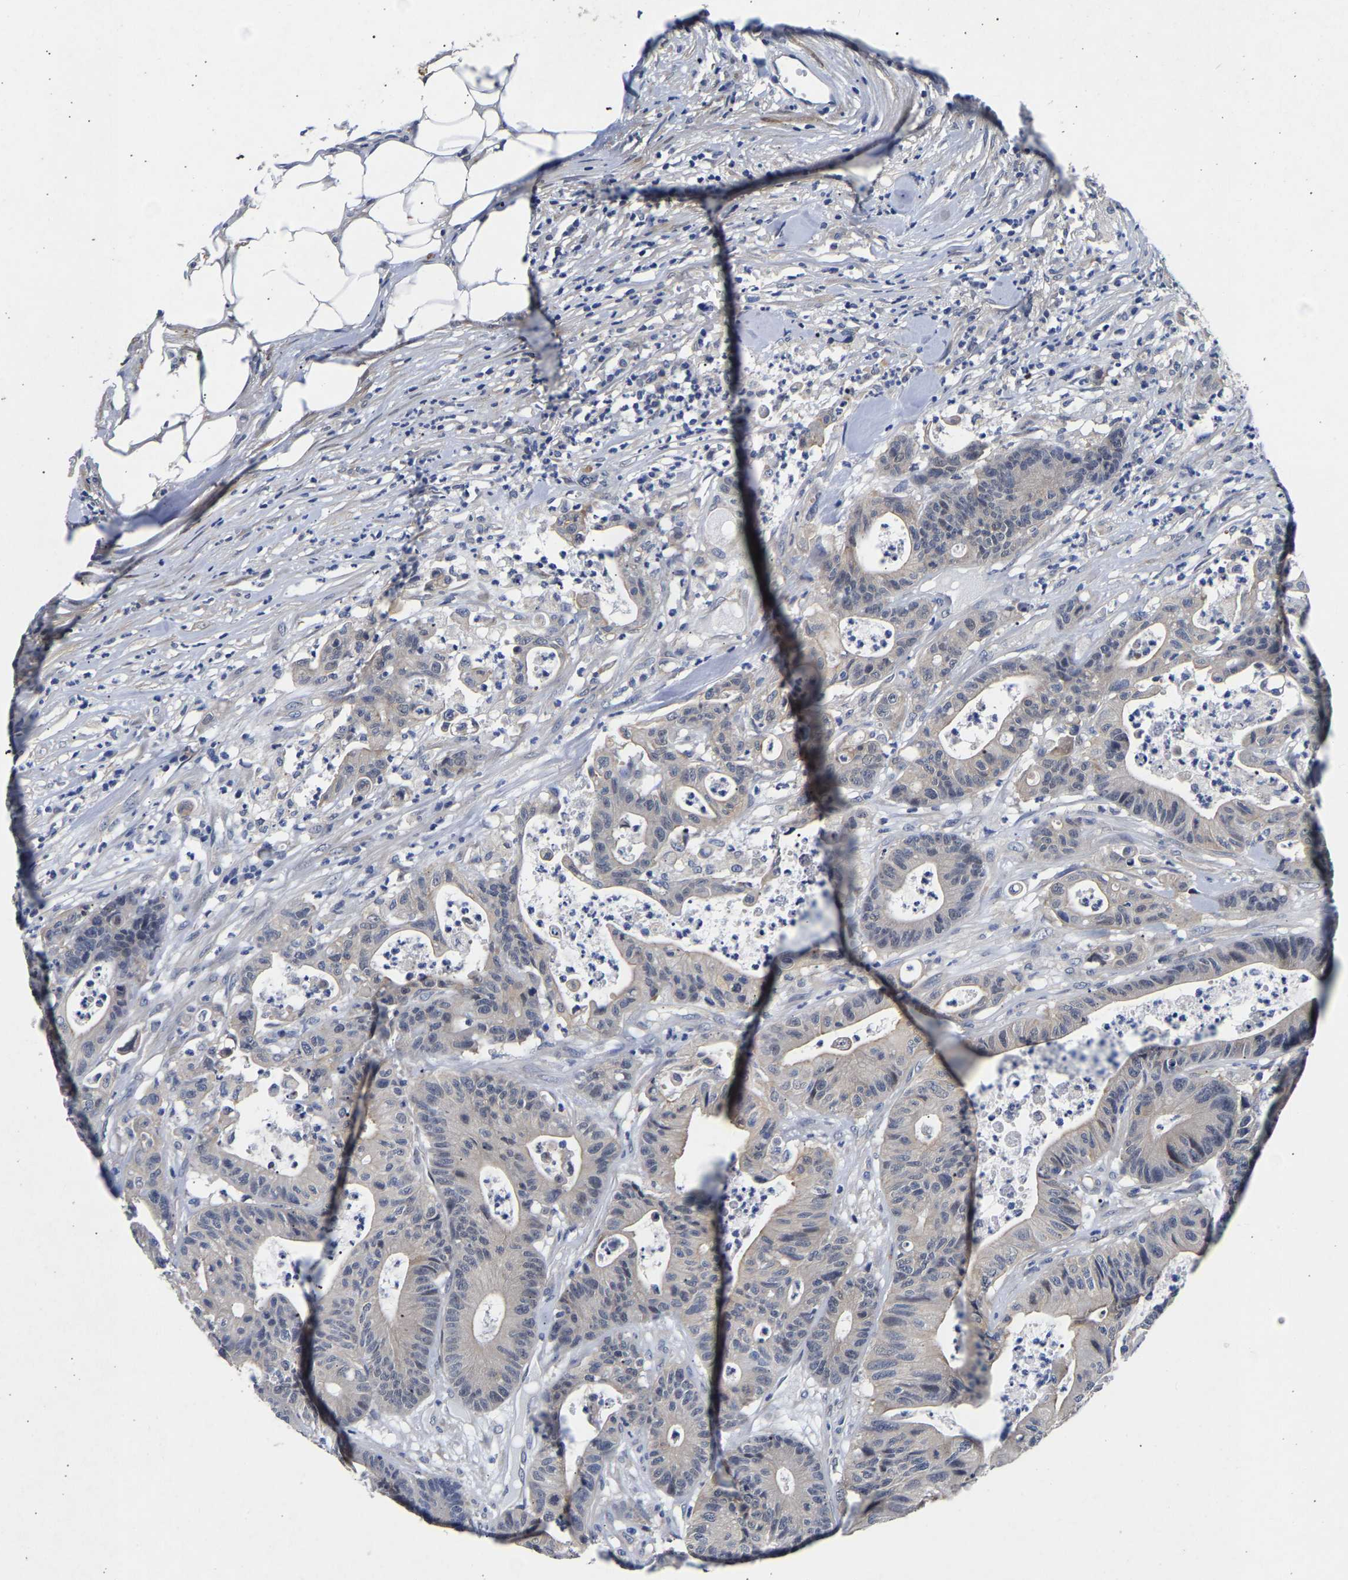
{"staining": {"intensity": "negative", "quantity": "none", "location": "none"}, "tissue": "colorectal cancer", "cell_type": "Tumor cells", "image_type": "cancer", "snomed": [{"axis": "morphology", "description": "Adenocarcinoma, NOS"}, {"axis": "topography", "description": "Colon"}], "caption": "IHC image of neoplastic tissue: adenocarcinoma (colorectal) stained with DAB demonstrates no significant protein positivity in tumor cells.", "gene": "CCDC6", "patient": {"sex": "female", "age": 84}}